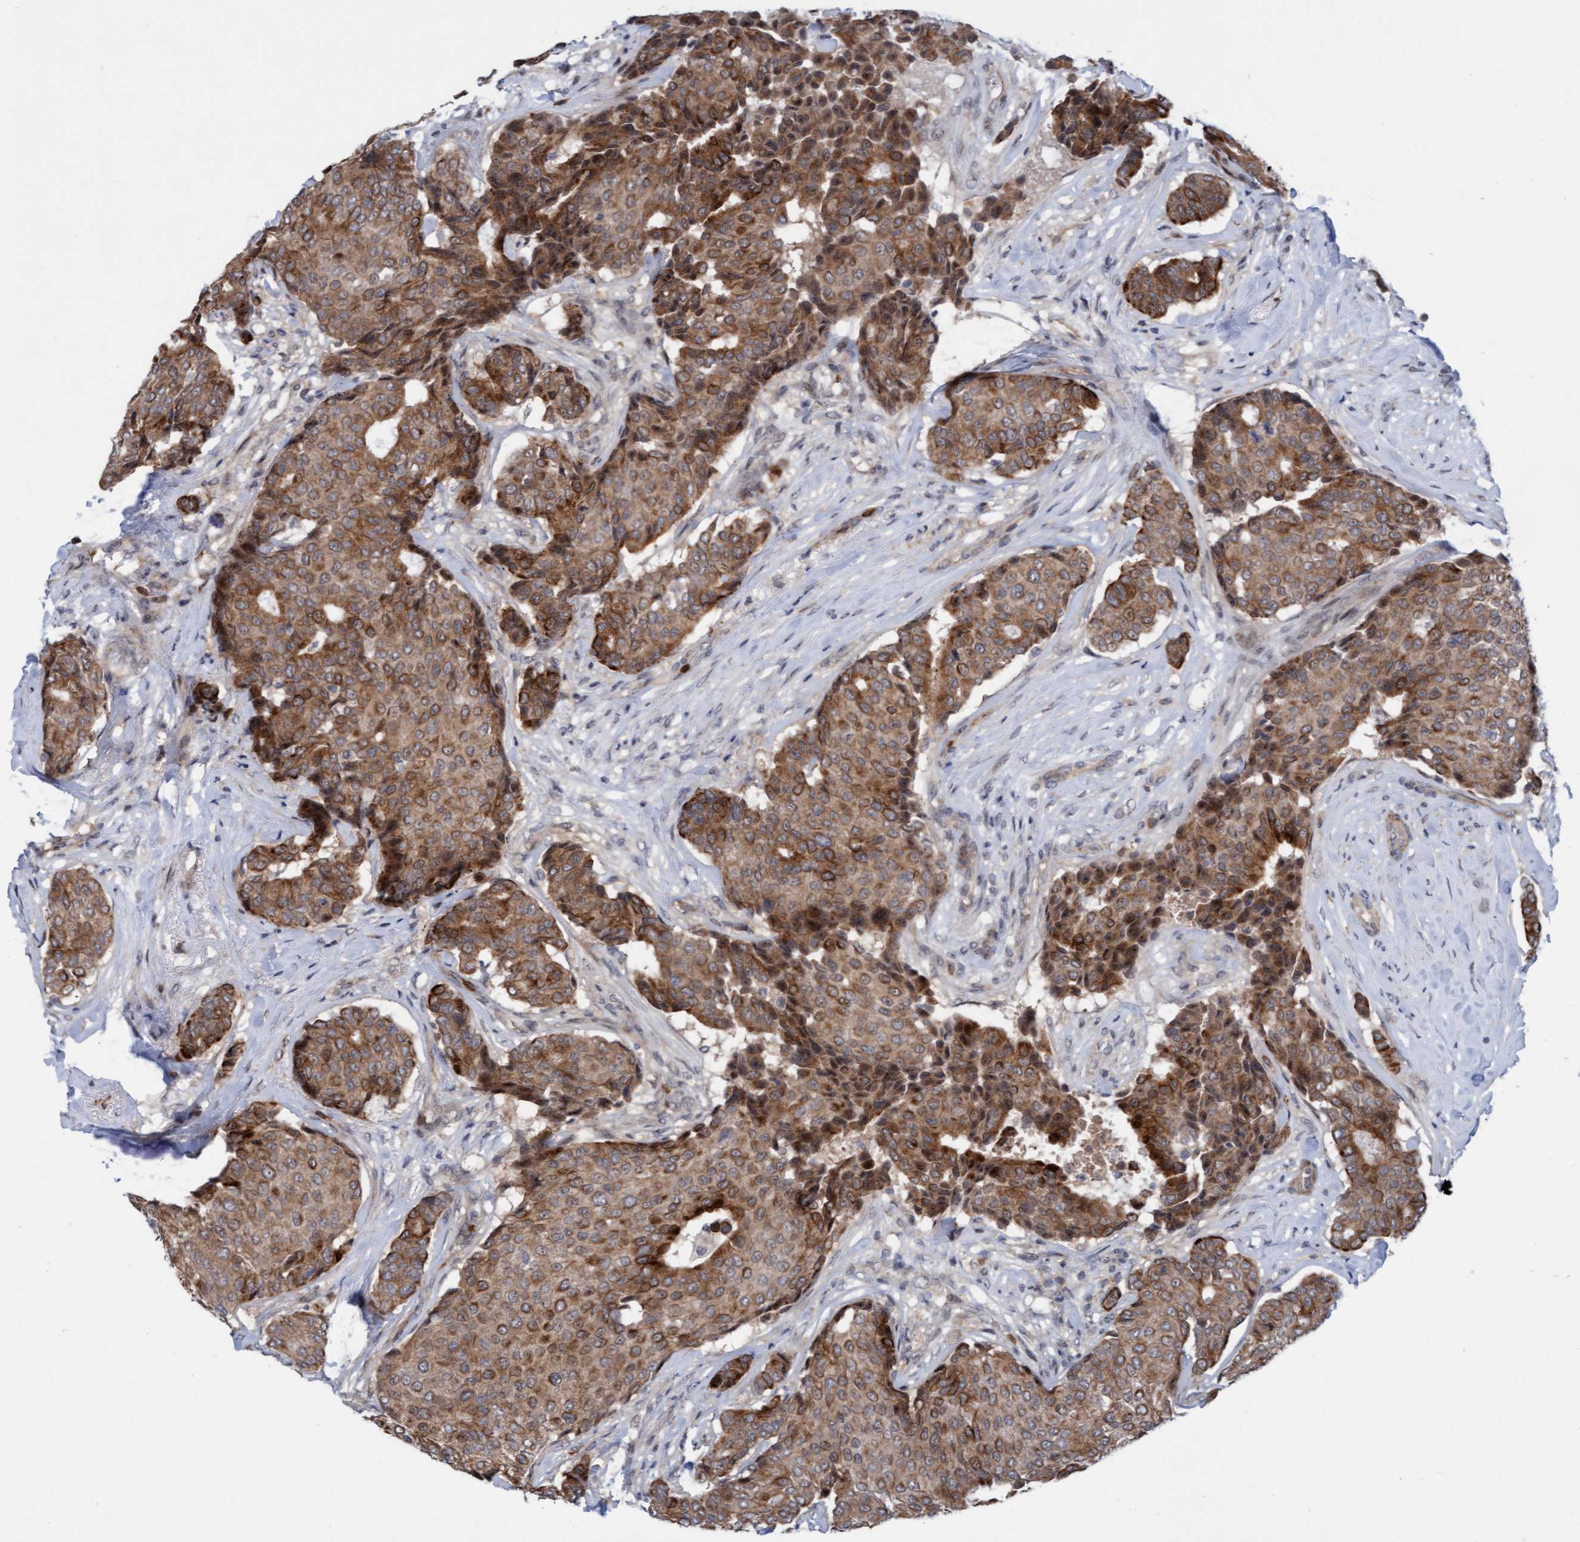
{"staining": {"intensity": "moderate", "quantity": ">75%", "location": "cytoplasmic/membranous"}, "tissue": "breast cancer", "cell_type": "Tumor cells", "image_type": "cancer", "snomed": [{"axis": "morphology", "description": "Duct carcinoma"}, {"axis": "topography", "description": "Breast"}], "caption": "This is a micrograph of immunohistochemistry (IHC) staining of breast cancer (intraductal carcinoma), which shows moderate staining in the cytoplasmic/membranous of tumor cells.", "gene": "RAP1GAP2", "patient": {"sex": "female", "age": 75}}